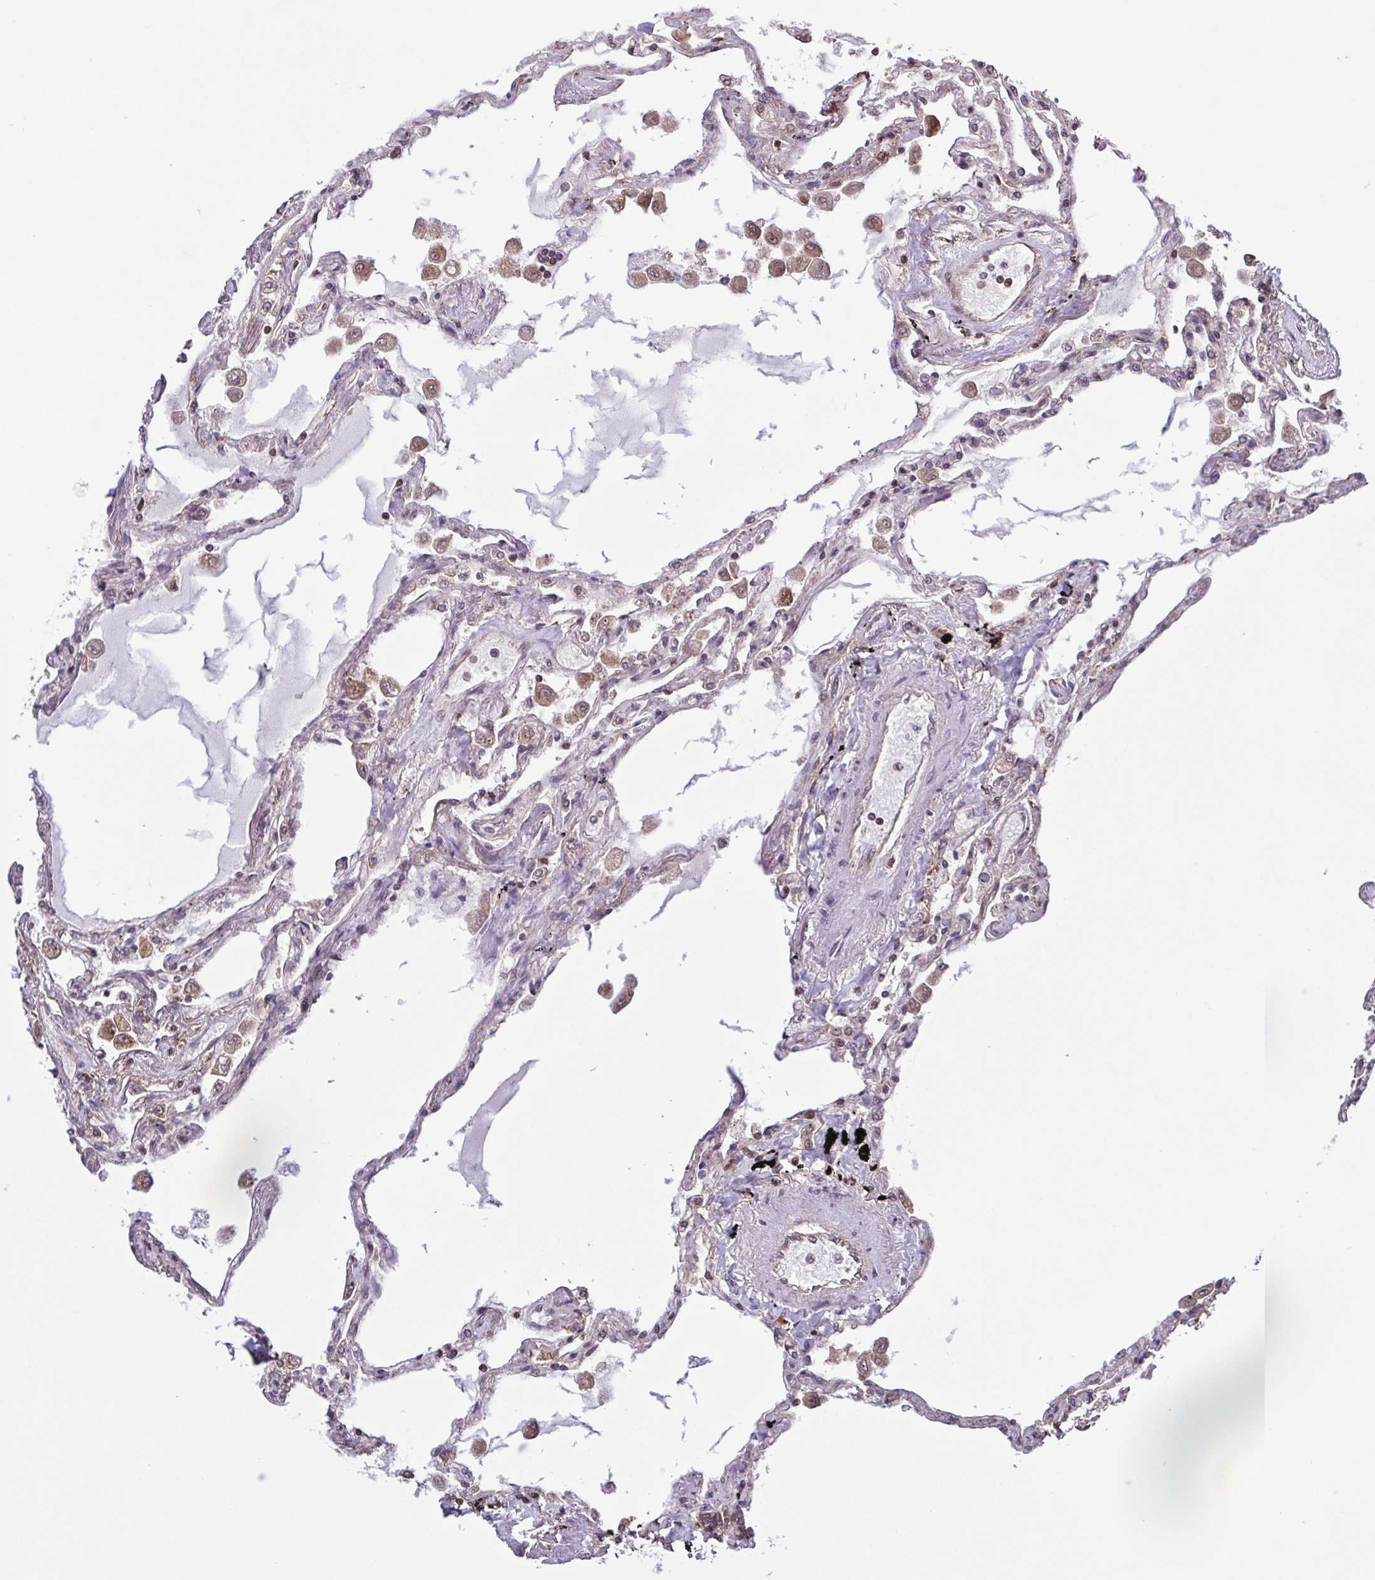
{"staining": {"intensity": "weak", "quantity": "25%-75%", "location": "cytoplasmic/membranous"}, "tissue": "lung", "cell_type": "Alveolar cells", "image_type": "normal", "snomed": [{"axis": "morphology", "description": "Normal tissue, NOS"}, {"axis": "morphology", "description": "Adenocarcinoma, NOS"}, {"axis": "topography", "description": "Cartilage tissue"}, {"axis": "topography", "description": "Lung"}], "caption": "The photomicrograph reveals staining of normal lung, revealing weak cytoplasmic/membranous protein staining (brown color) within alveolar cells.", "gene": "SEC63", "patient": {"sex": "female", "age": 67}}